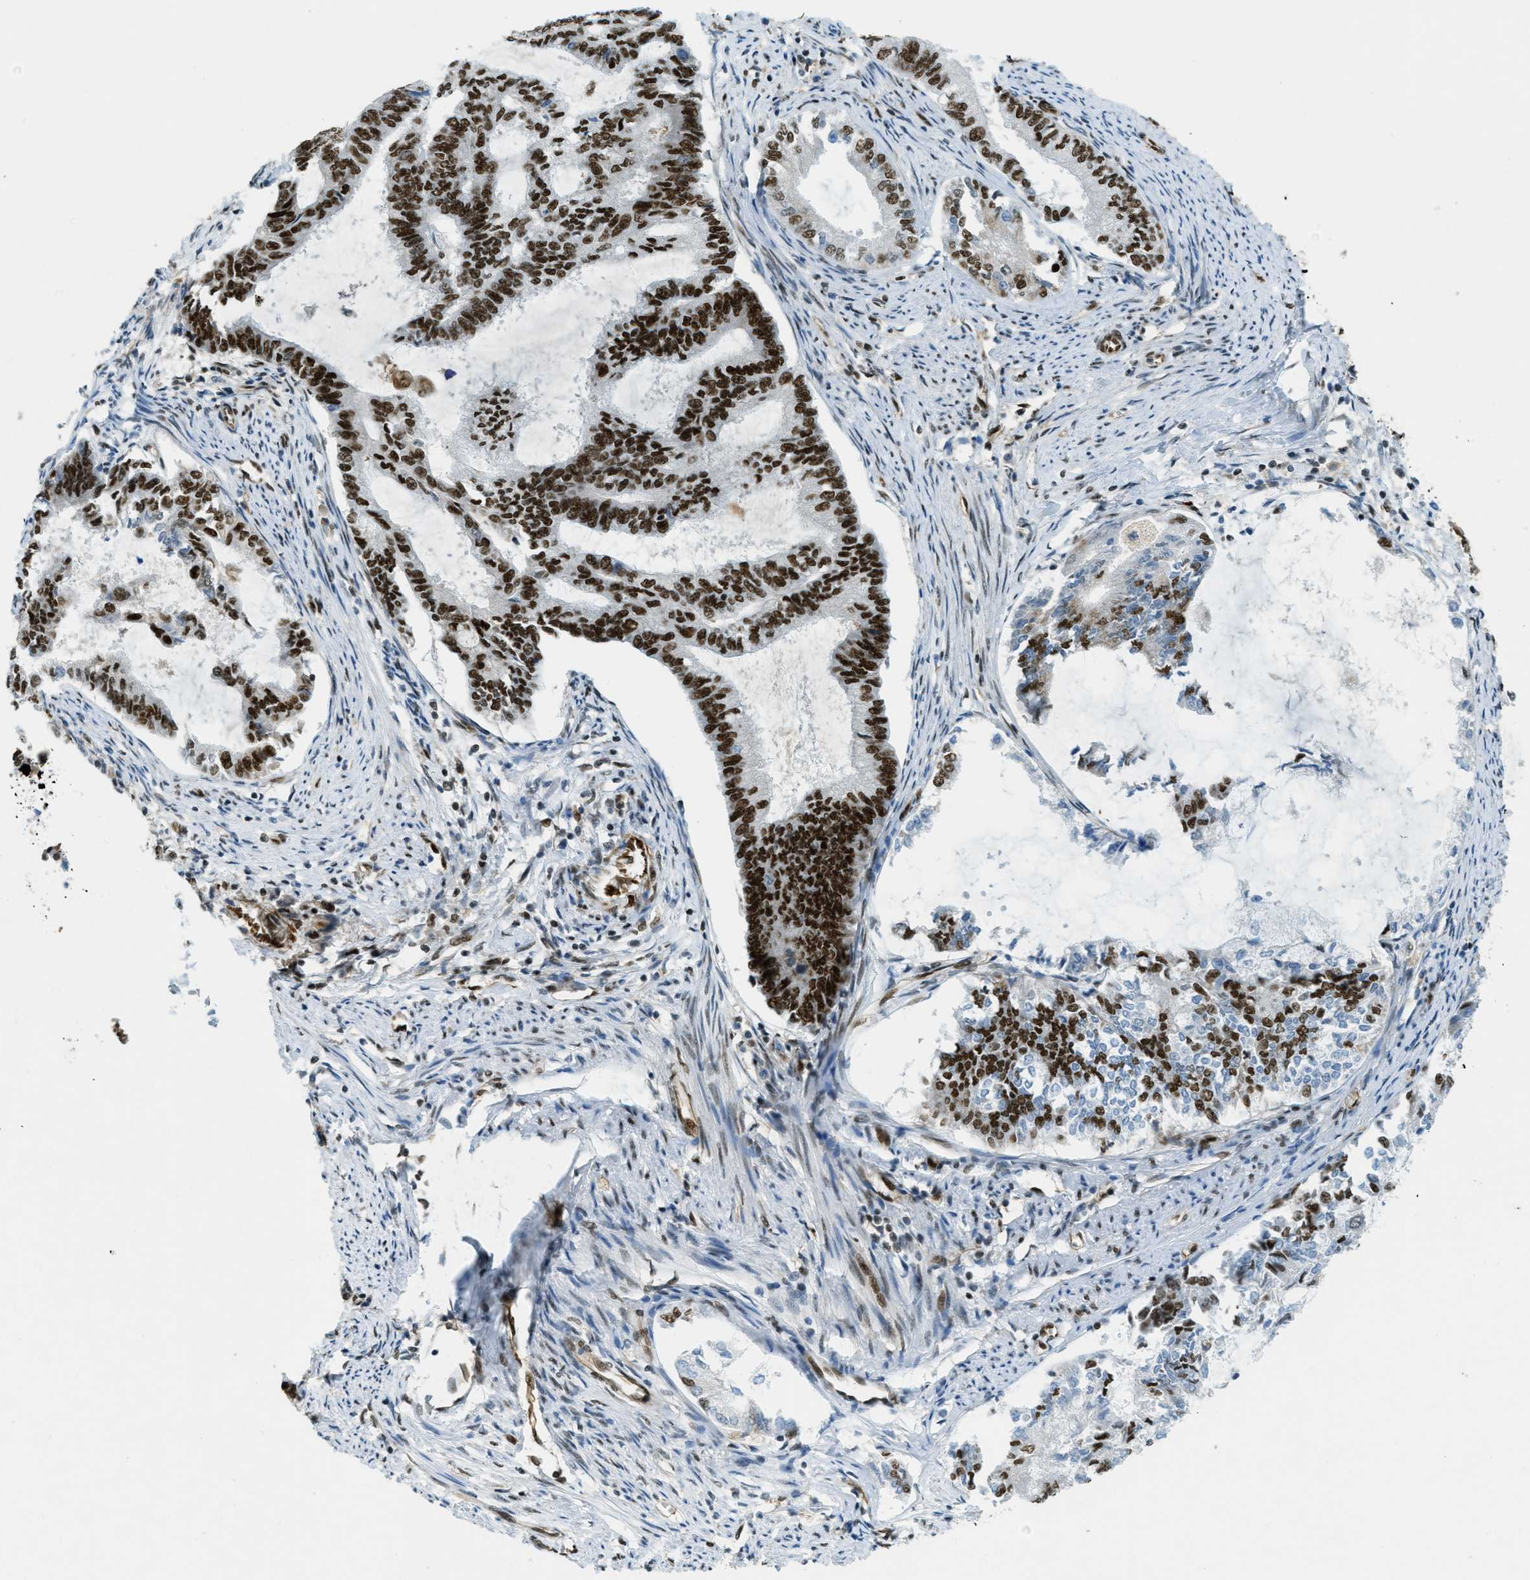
{"staining": {"intensity": "strong", "quantity": ">75%", "location": "nuclear"}, "tissue": "endometrial cancer", "cell_type": "Tumor cells", "image_type": "cancer", "snomed": [{"axis": "morphology", "description": "Adenocarcinoma, NOS"}, {"axis": "topography", "description": "Endometrium"}], "caption": "A brown stain shows strong nuclear expression of a protein in human adenocarcinoma (endometrial) tumor cells.", "gene": "ZFR", "patient": {"sex": "female", "age": 86}}